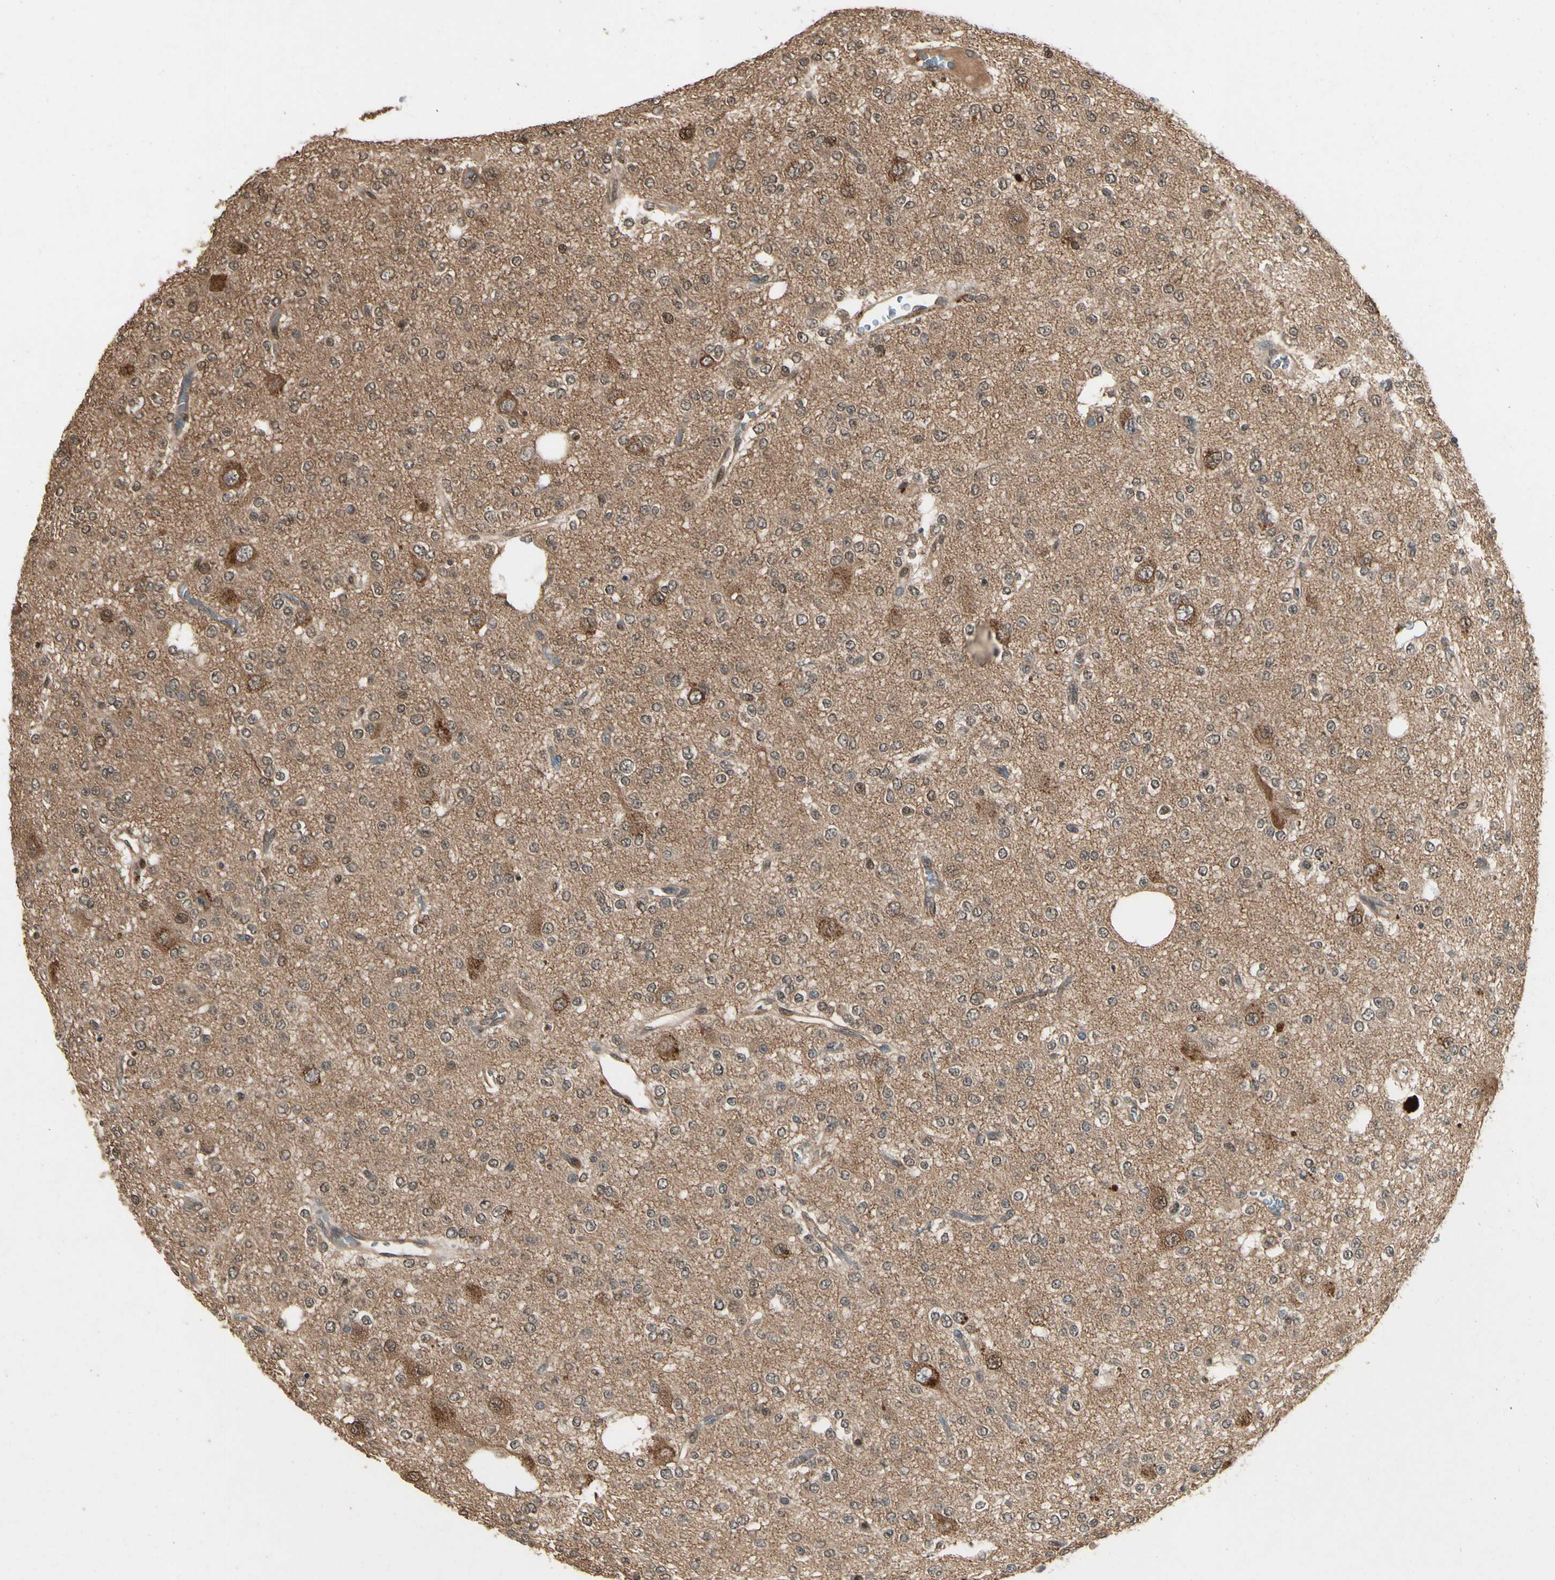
{"staining": {"intensity": "negative", "quantity": "none", "location": "none"}, "tissue": "glioma", "cell_type": "Tumor cells", "image_type": "cancer", "snomed": [{"axis": "morphology", "description": "Glioma, malignant, Low grade"}, {"axis": "topography", "description": "Brain"}], "caption": "An immunohistochemistry (IHC) histopathology image of glioma is shown. There is no staining in tumor cells of glioma.", "gene": "YWHAQ", "patient": {"sex": "male", "age": 38}}